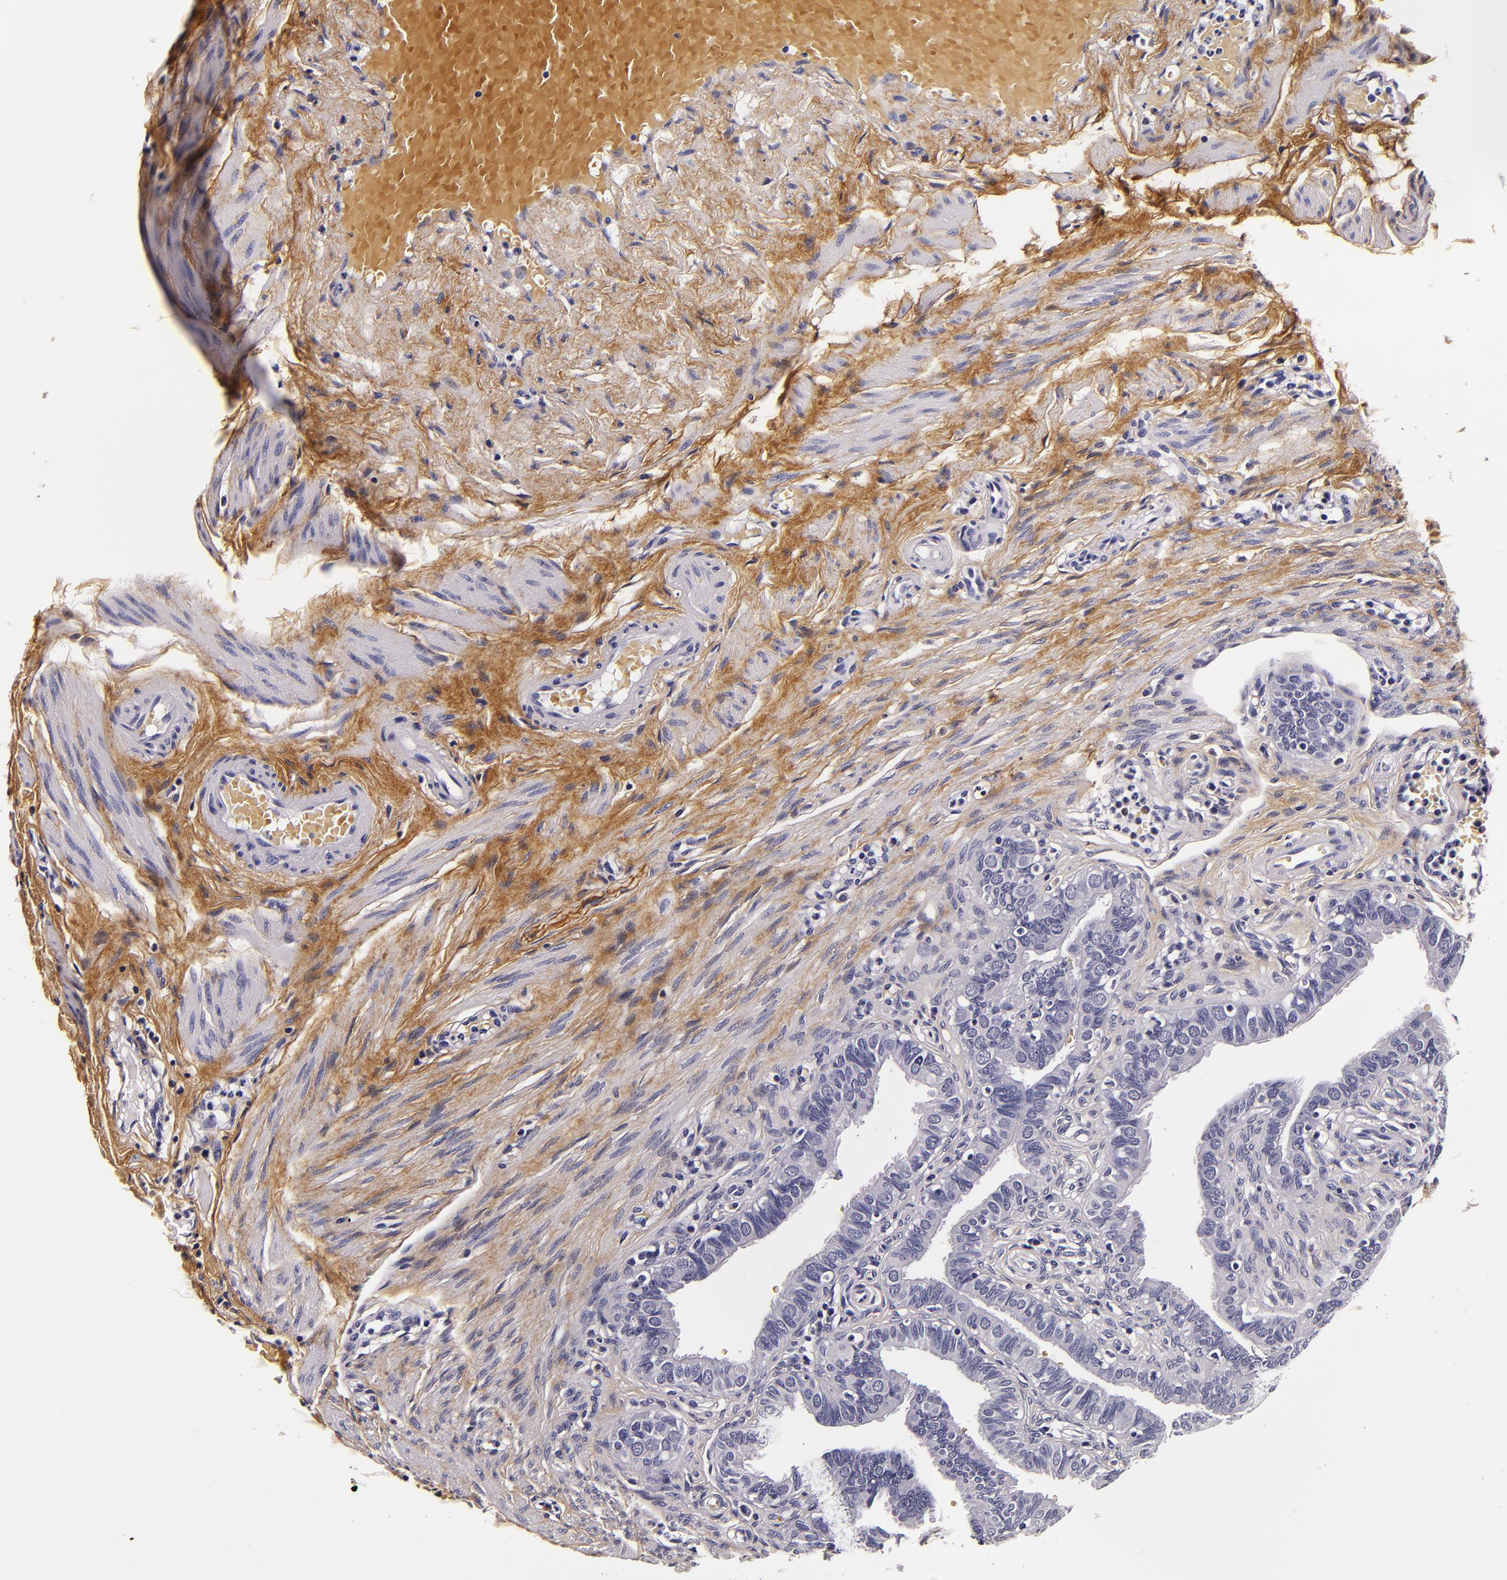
{"staining": {"intensity": "negative", "quantity": "none", "location": "none"}, "tissue": "fallopian tube", "cell_type": "Glandular cells", "image_type": "normal", "snomed": [{"axis": "morphology", "description": "Normal tissue, NOS"}, {"axis": "topography", "description": "Fallopian tube"}, {"axis": "topography", "description": "Ovary"}], "caption": "This is a histopathology image of immunohistochemistry staining of unremarkable fallopian tube, which shows no expression in glandular cells. (Brightfield microscopy of DAB (3,3'-diaminobenzidine) IHC at high magnification).", "gene": "FBN1", "patient": {"sex": "female", "age": 51}}